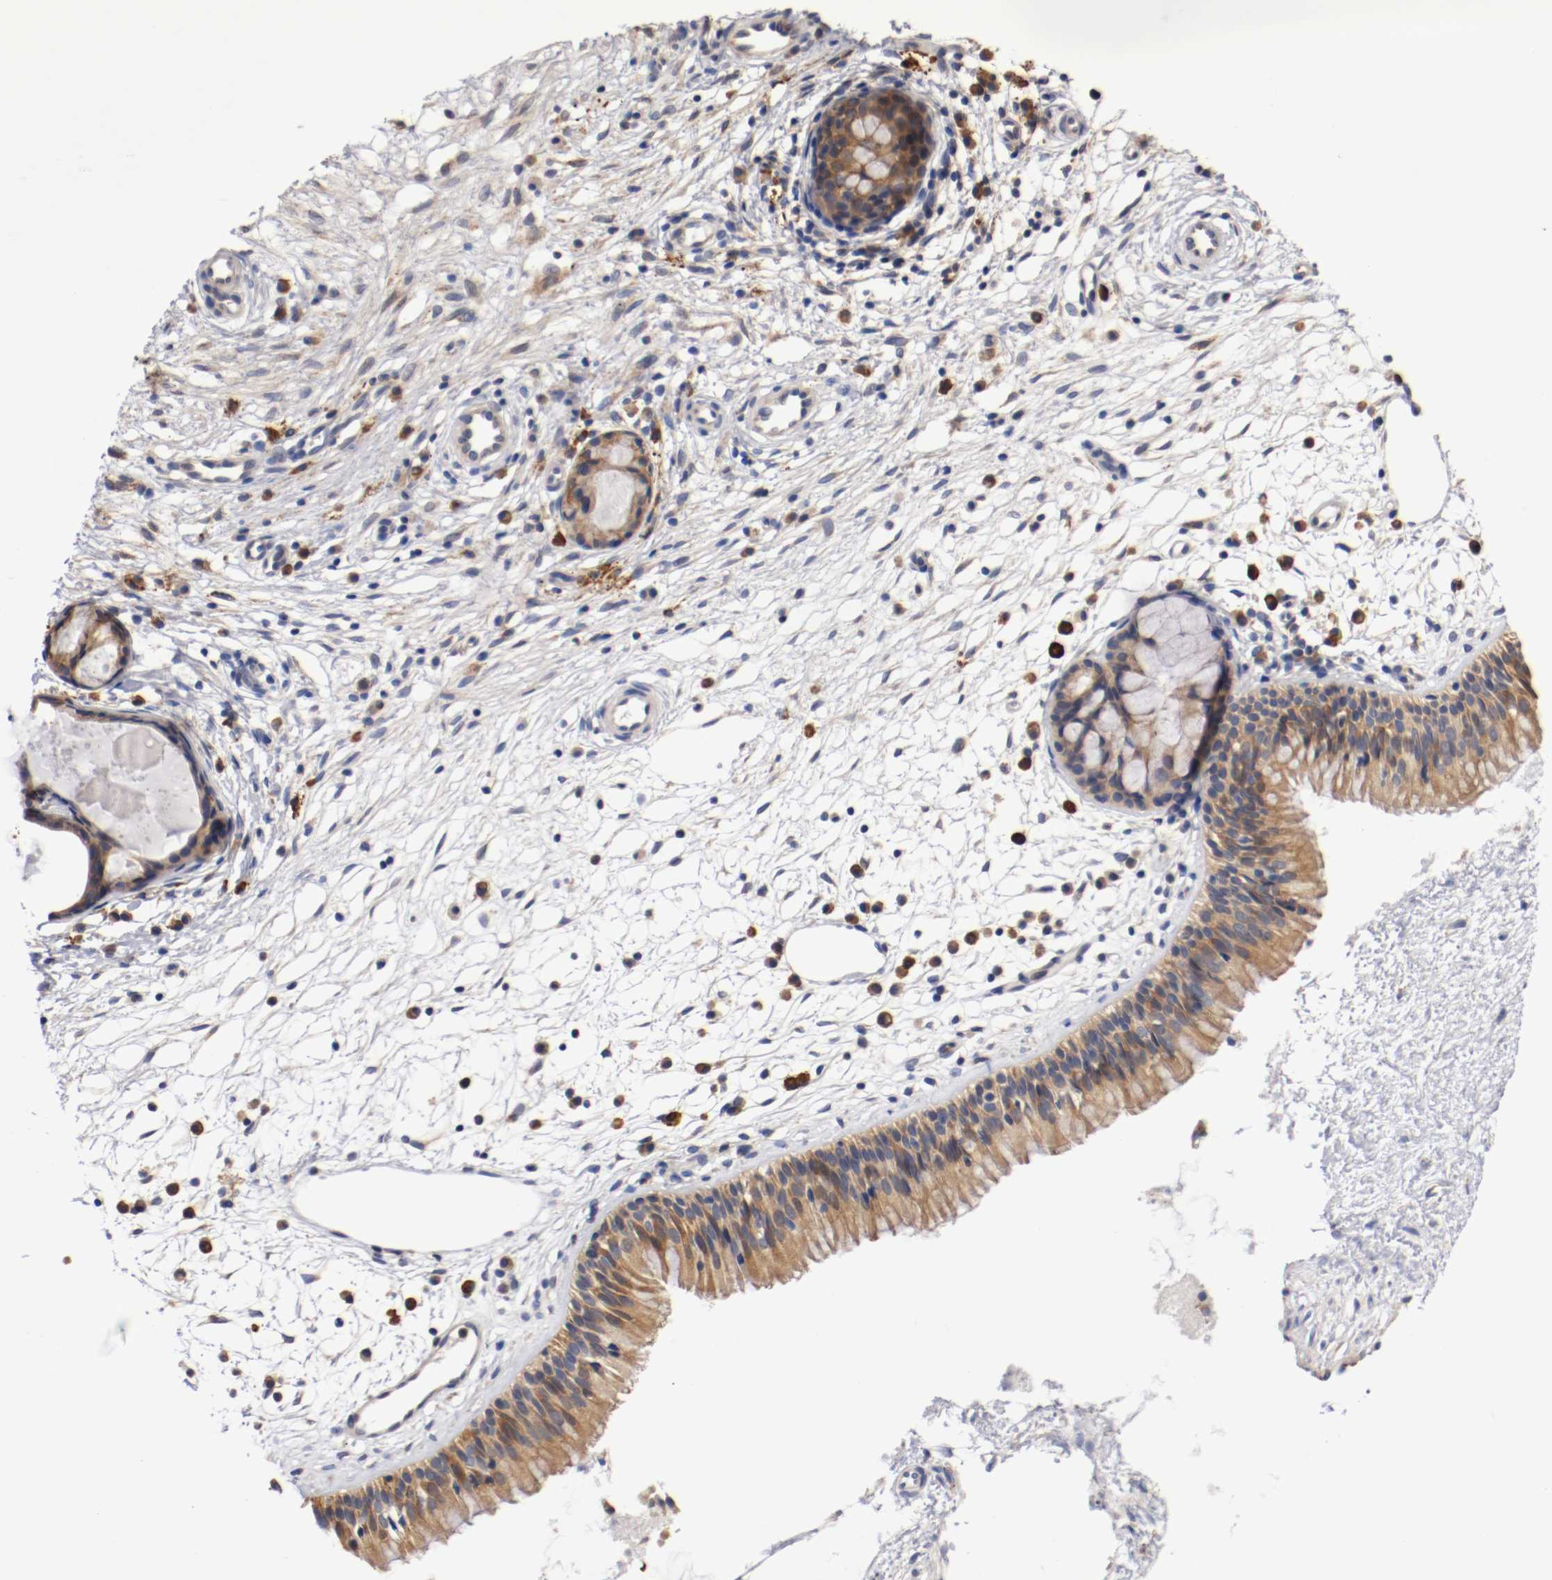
{"staining": {"intensity": "moderate", "quantity": ">75%", "location": "cytoplasmic/membranous"}, "tissue": "nasopharynx", "cell_type": "Respiratory epithelial cells", "image_type": "normal", "snomed": [{"axis": "morphology", "description": "Normal tissue, NOS"}, {"axis": "topography", "description": "Nasopharynx"}], "caption": "Human nasopharynx stained for a protein (brown) demonstrates moderate cytoplasmic/membranous positive positivity in about >75% of respiratory epithelial cells.", "gene": "TNFSF12", "patient": {"sex": "male", "age": 21}}